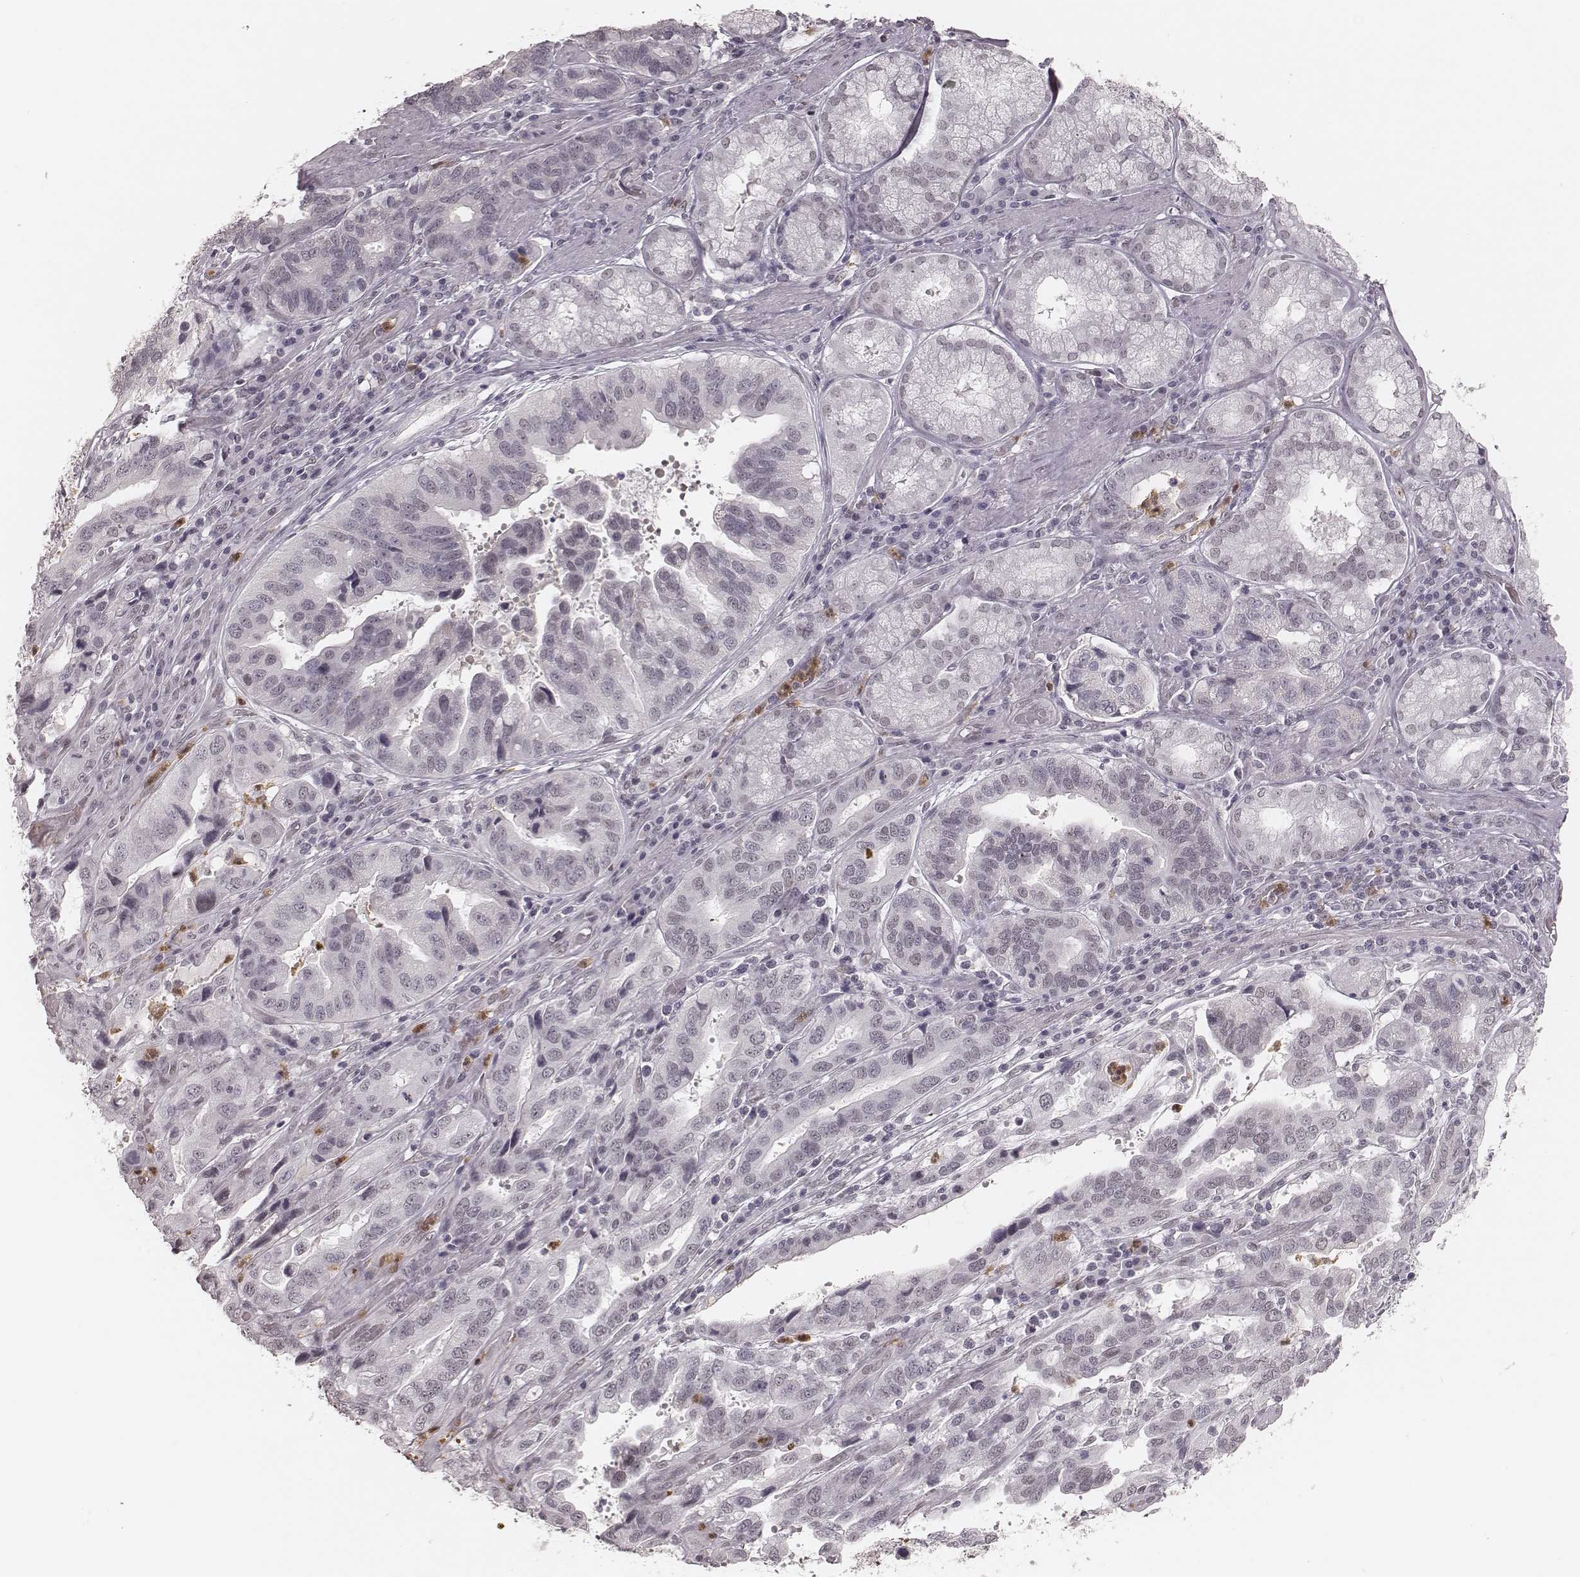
{"staining": {"intensity": "negative", "quantity": "none", "location": "none"}, "tissue": "stomach cancer", "cell_type": "Tumor cells", "image_type": "cancer", "snomed": [{"axis": "morphology", "description": "Adenocarcinoma, NOS"}, {"axis": "topography", "description": "Stomach, lower"}], "caption": "The image exhibits no significant staining in tumor cells of stomach adenocarcinoma. (Immunohistochemistry (ihc), brightfield microscopy, high magnification).", "gene": "KITLG", "patient": {"sex": "female", "age": 76}}